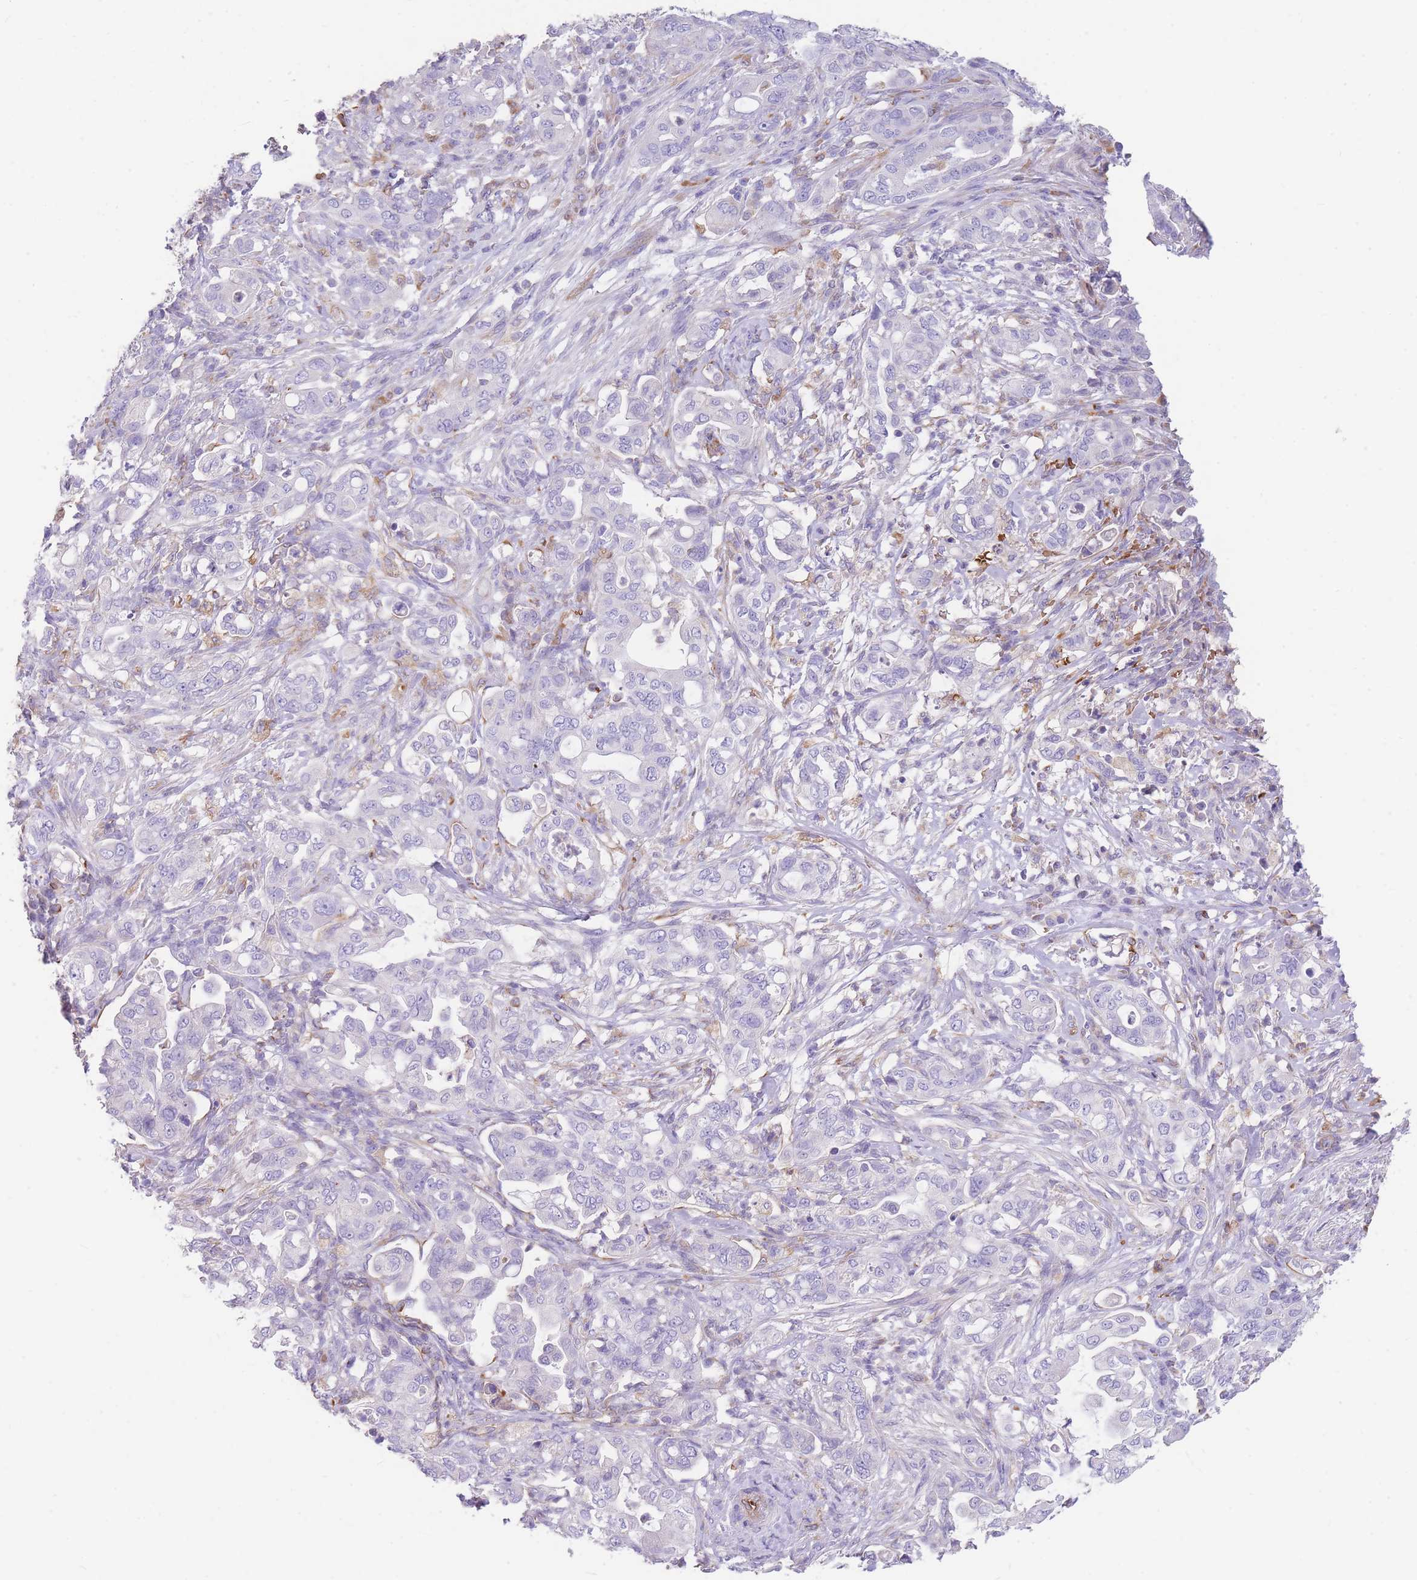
{"staining": {"intensity": "negative", "quantity": "none", "location": "none"}, "tissue": "pancreatic cancer", "cell_type": "Tumor cells", "image_type": "cancer", "snomed": [{"axis": "morphology", "description": "Normal tissue, NOS"}, {"axis": "morphology", "description": "Adenocarcinoma, NOS"}, {"axis": "topography", "description": "Lymph node"}, {"axis": "topography", "description": "Pancreas"}], "caption": "Tumor cells are negative for brown protein staining in adenocarcinoma (pancreatic). (Stains: DAB (3,3'-diaminobenzidine) IHC with hematoxylin counter stain, Microscopy: brightfield microscopy at high magnification).", "gene": "ANKRD53", "patient": {"sex": "female", "age": 67}}